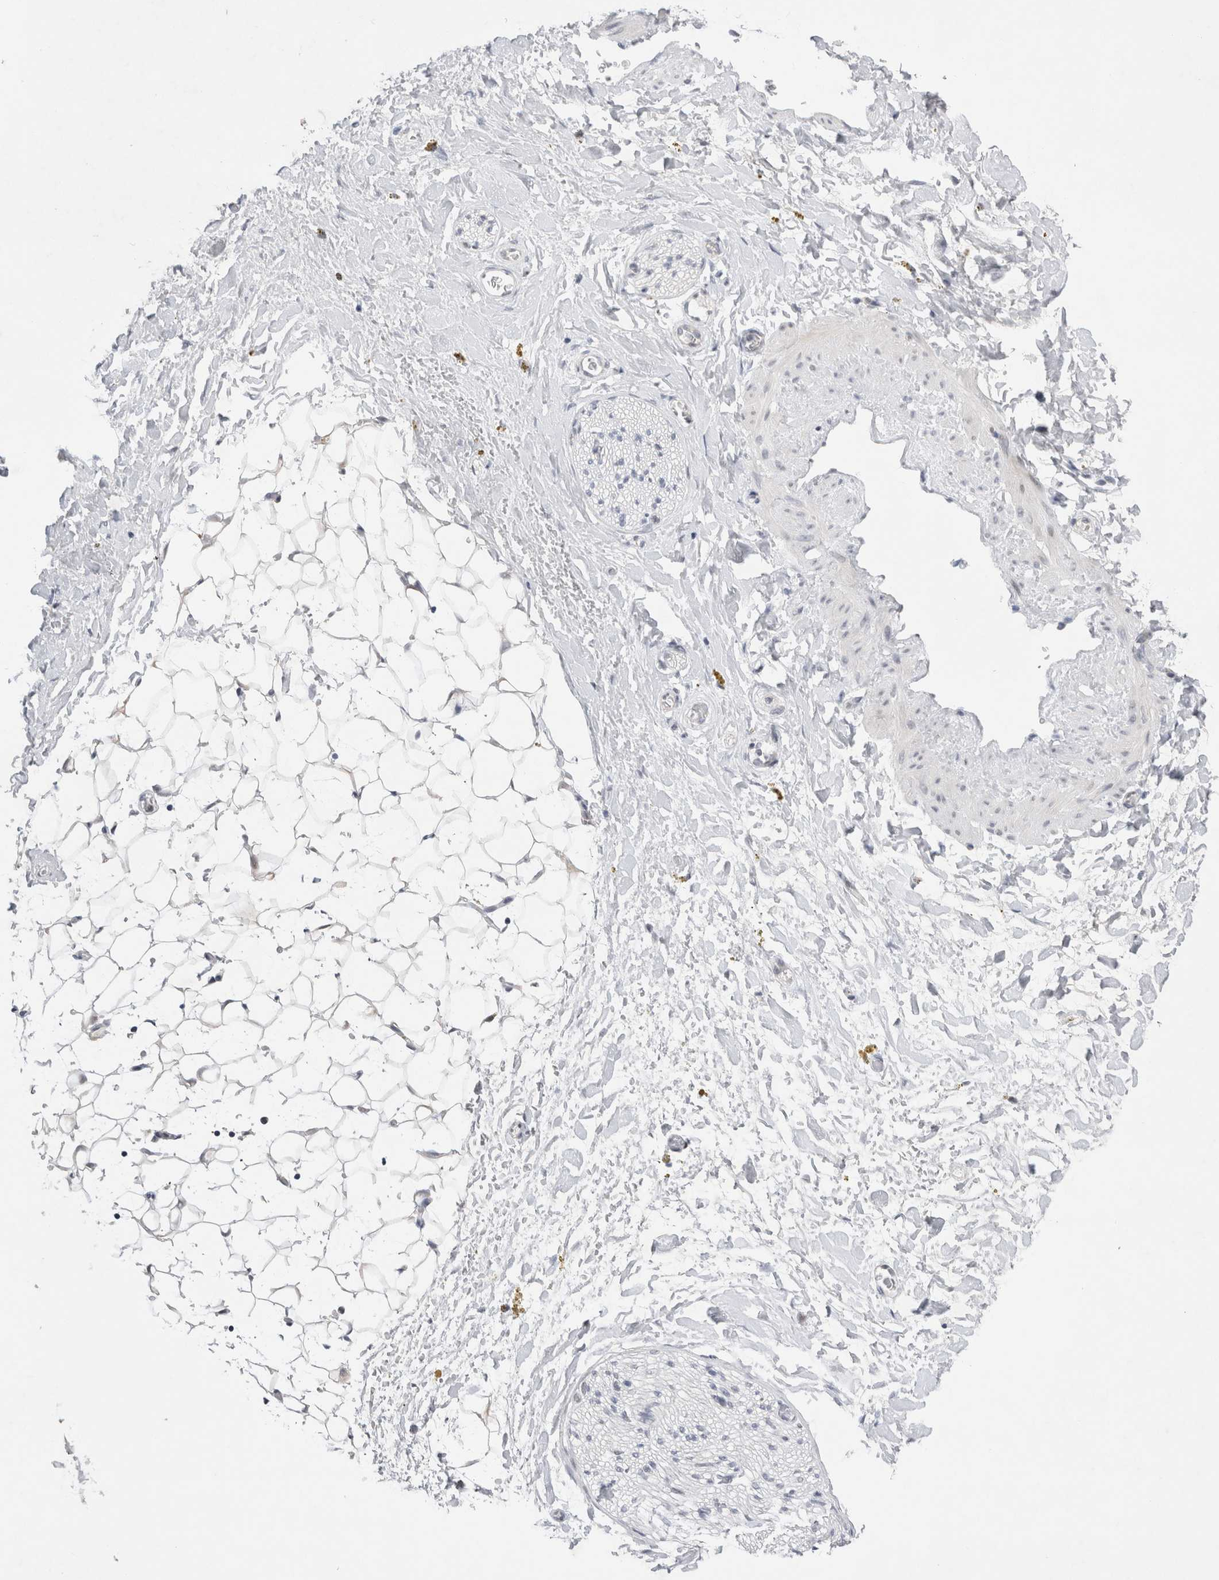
{"staining": {"intensity": "negative", "quantity": "none", "location": "none"}, "tissue": "adipose tissue", "cell_type": "Adipocytes", "image_type": "normal", "snomed": [{"axis": "morphology", "description": "Normal tissue, NOS"}, {"axis": "topography", "description": "Kidney"}, {"axis": "topography", "description": "Peripheral nerve tissue"}], "caption": "Adipose tissue stained for a protein using immunohistochemistry exhibits no staining adipocytes.", "gene": "WIPF2", "patient": {"sex": "male", "age": 7}}